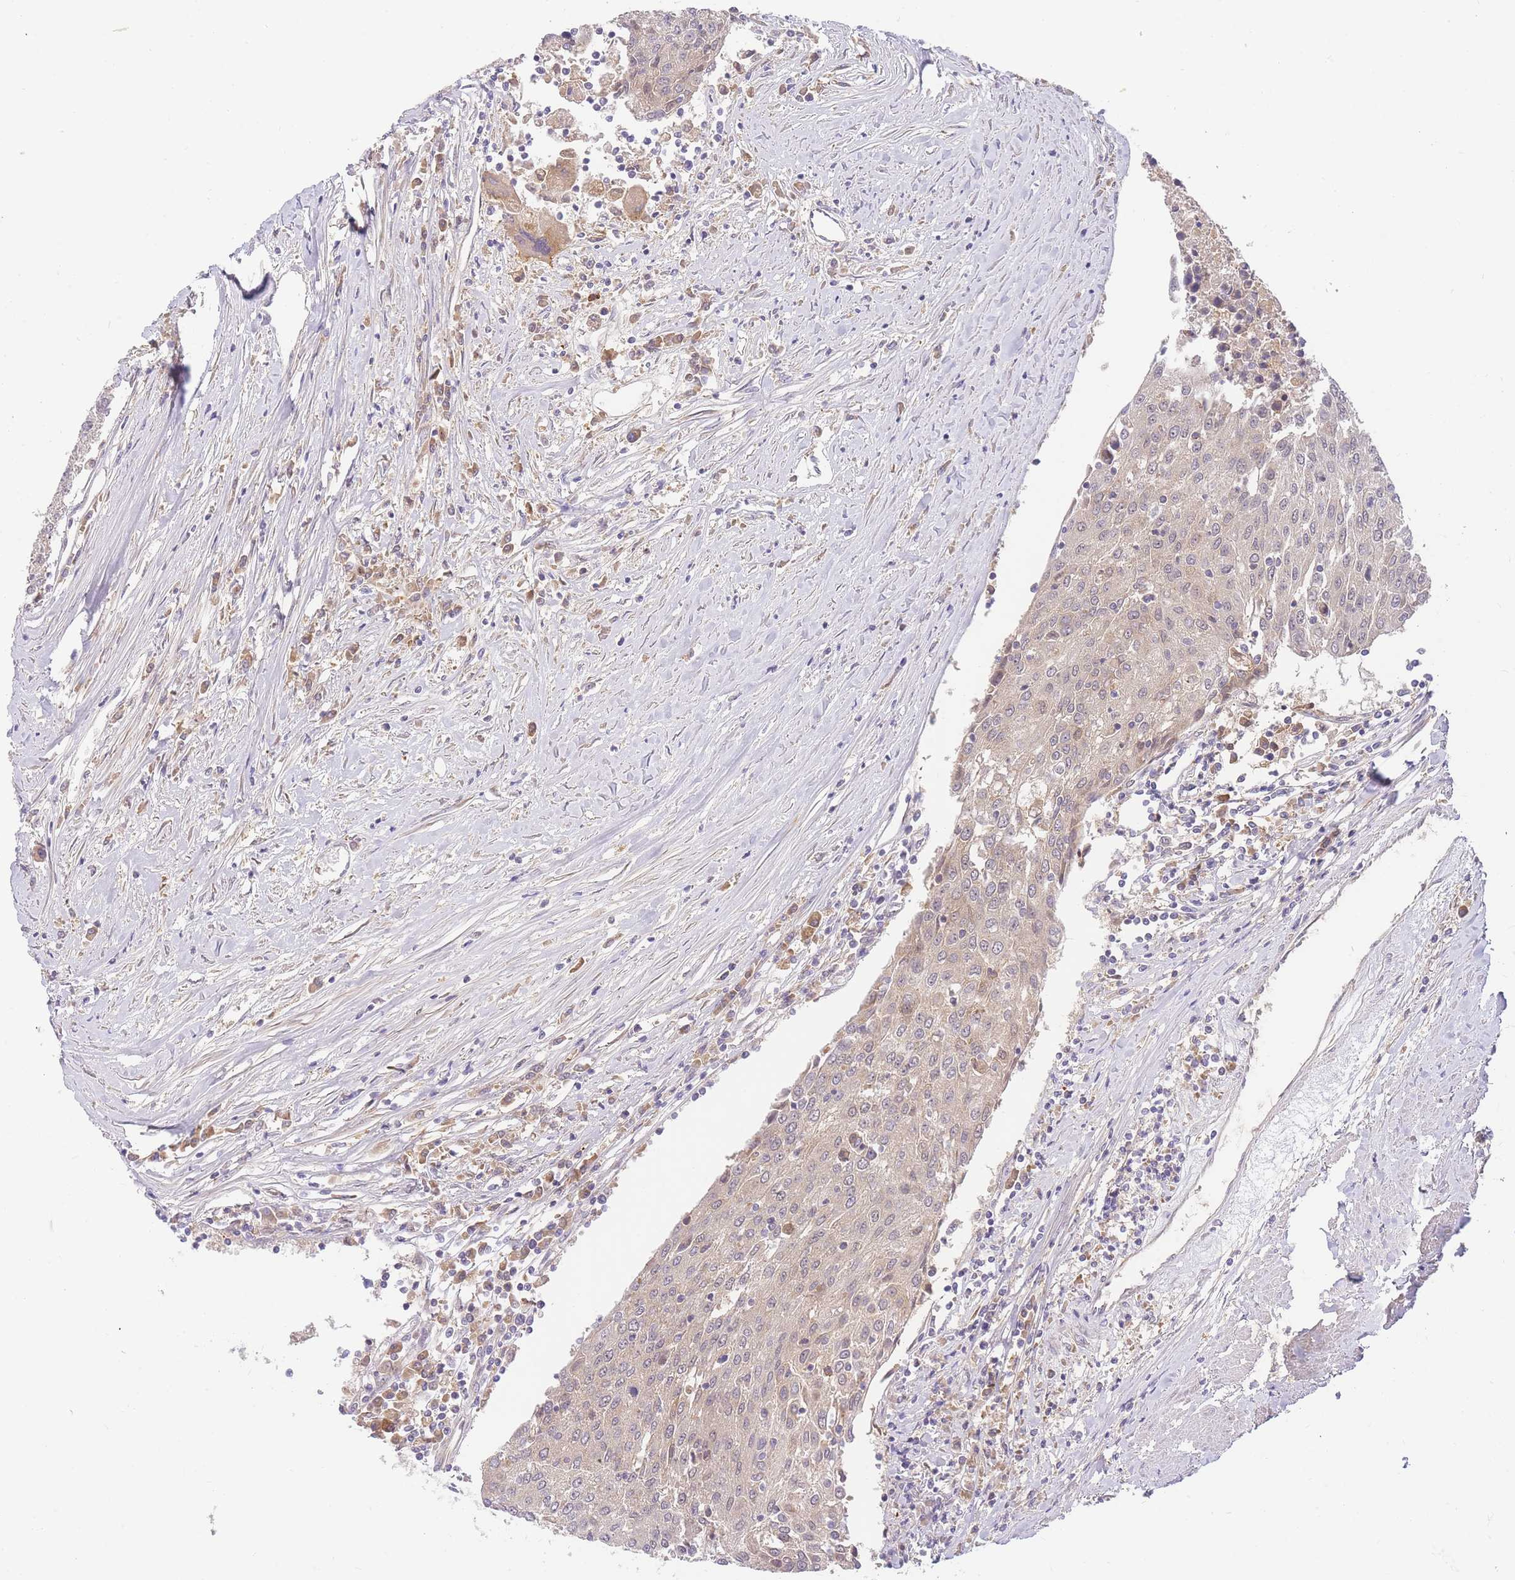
{"staining": {"intensity": "weak", "quantity": "<25%", "location": "cytoplasmic/membranous"}, "tissue": "urothelial cancer", "cell_type": "Tumor cells", "image_type": "cancer", "snomed": [{"axis": "morphology", "description": "Urothelial carcinoma, High grade"}, {"axis": "topography", "description": "Urinary bladder"}], "caption": "A histopathology image of urothelial carcinoma (high-grade) stained for a protein demonstrates no brown staining in tumor cells. (Brightfield microscopy of DAB immunohistochemistry at high magnification).", "gene": "ZNF577", "patient": {"sex": "female", "age": 85}}